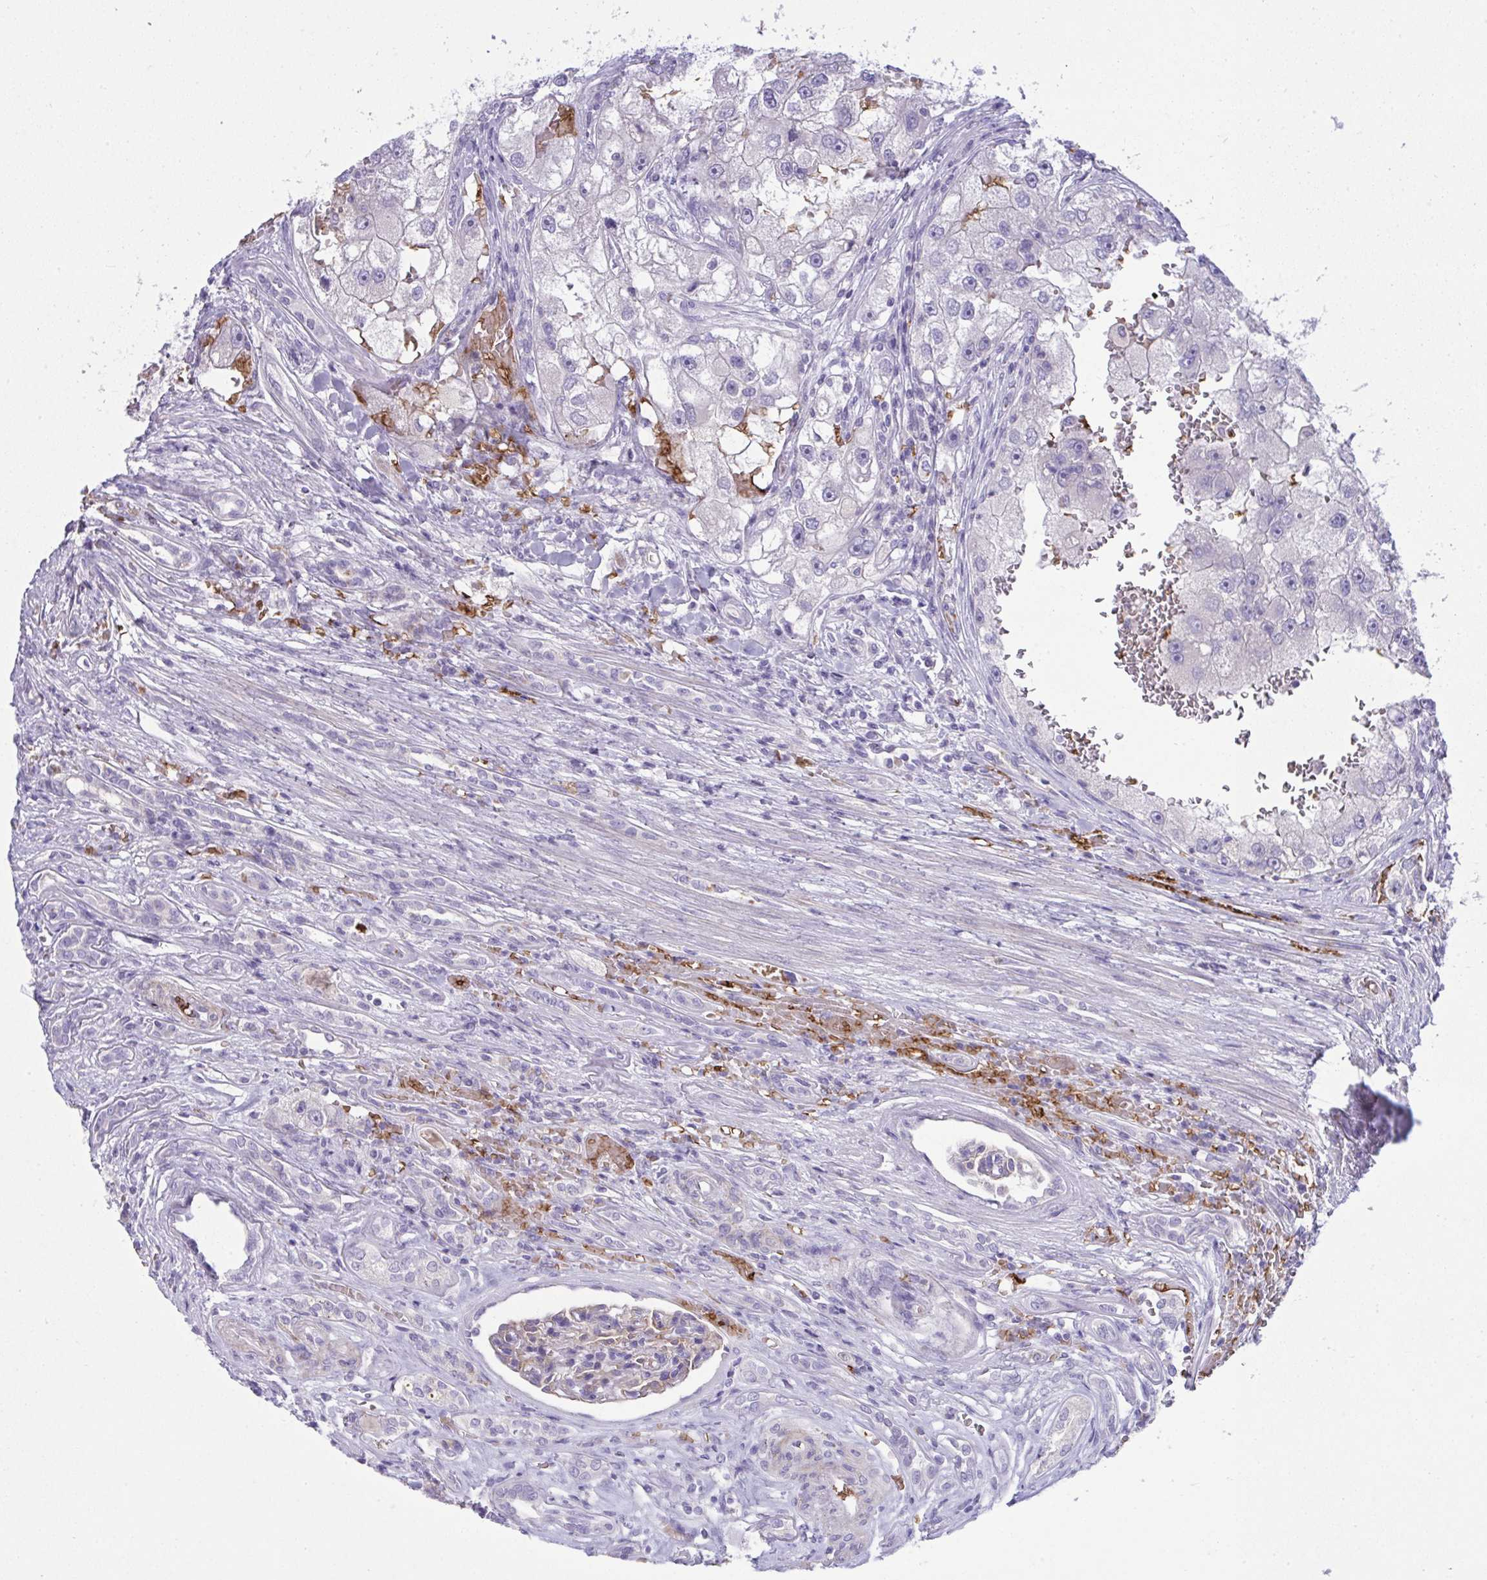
{"staining": {"intensity": "negative", "quantity": "none", "location": "none"}, "tissue": "renal cancer", "cell_type": "Tumor cells", "image_type": "cancer", "snomed": [{"axis": "morphology", "description": "Adenocarcinoma, NOS"}, {"axis": "topography", "description": "Kidney"}], "caption": "DAB (3,3'-diaminobenzidine) immunohistochemical staining of renal cancer reveals no significant positivity in tumor cells.", "gene": "SPTB", "patient": {"sex": "male", "age": 63}}